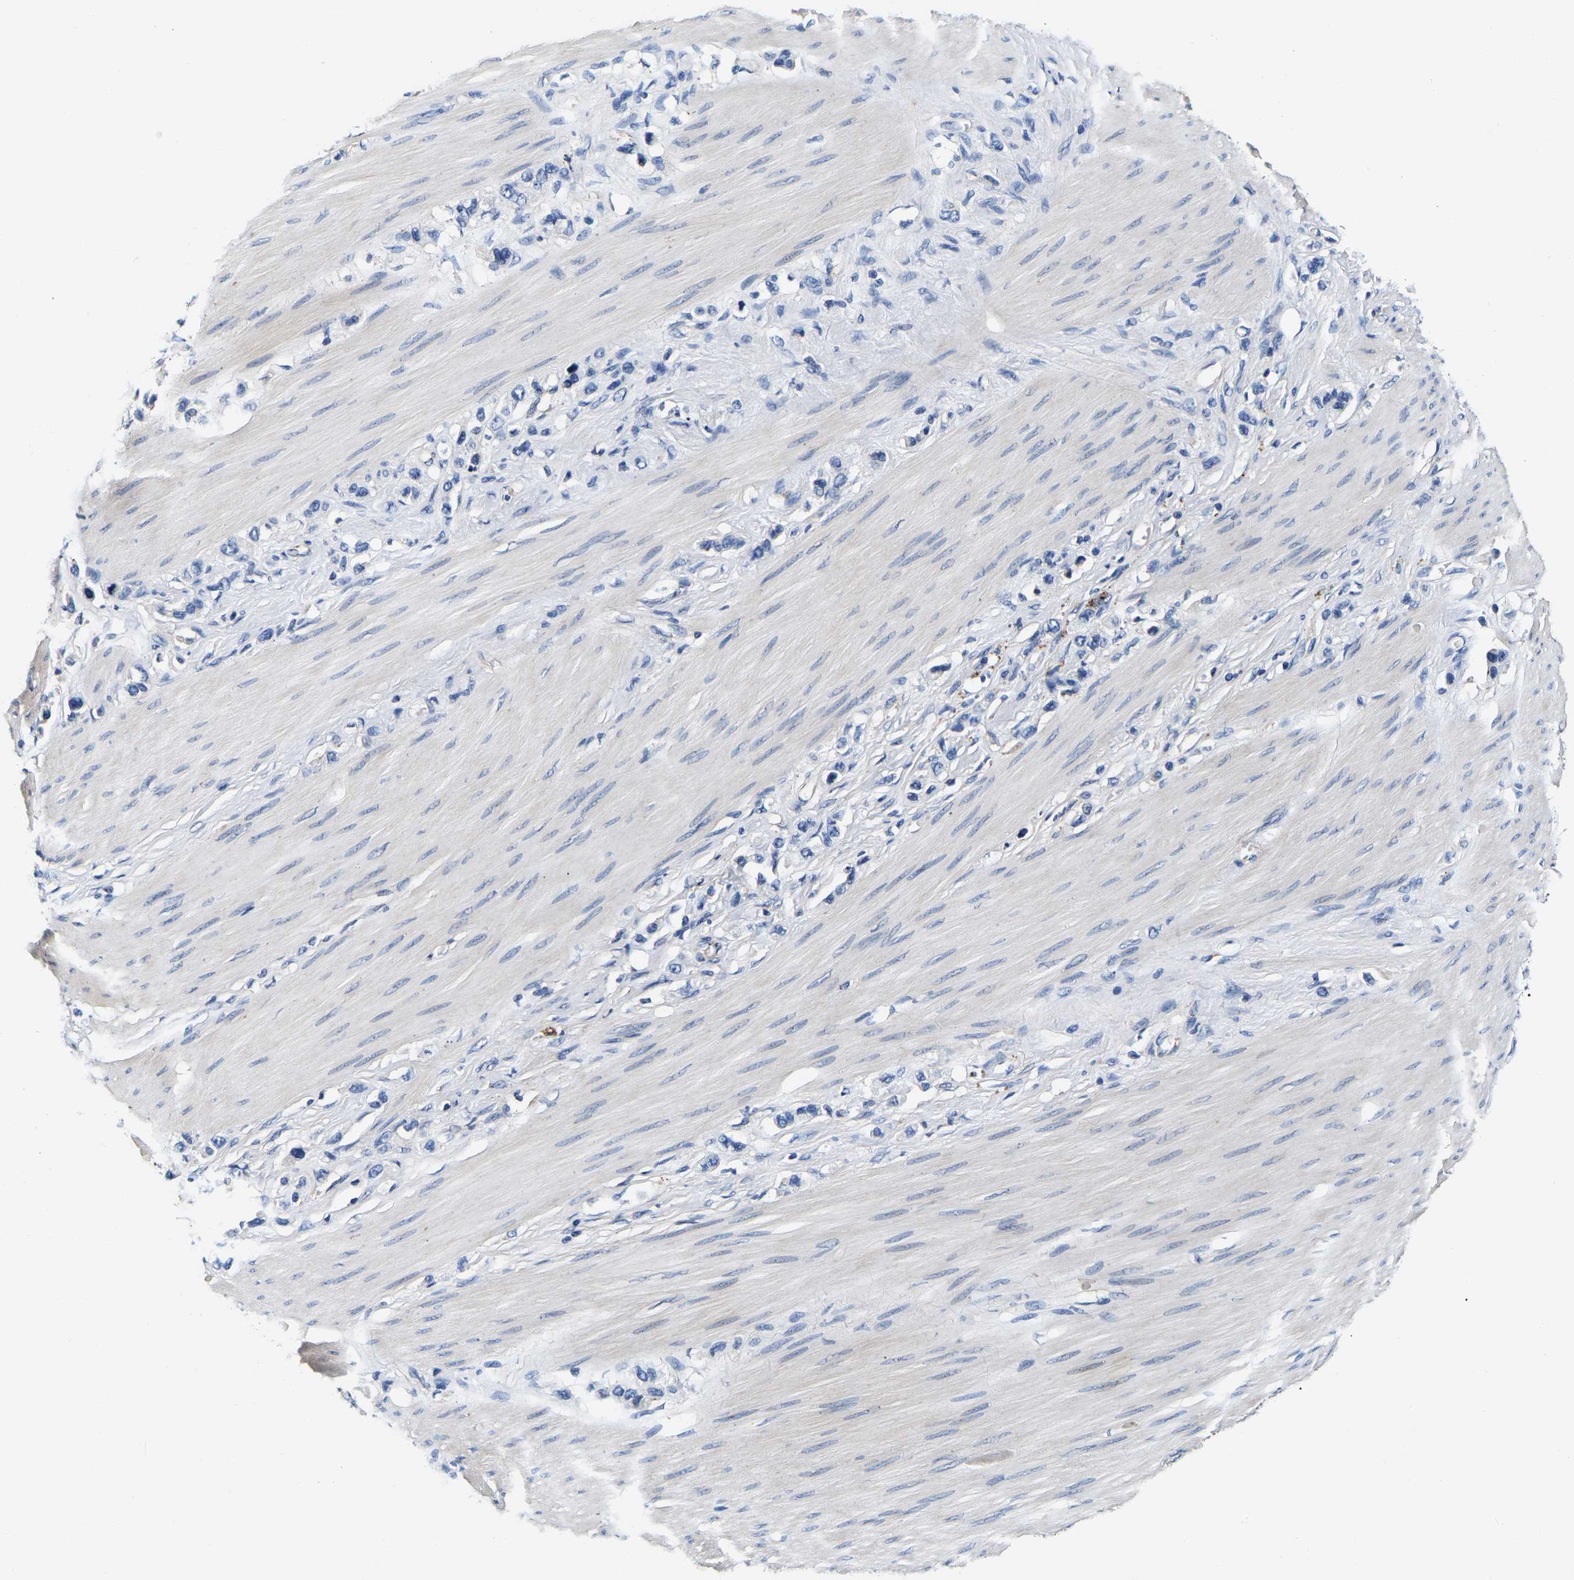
{"staining": {"intensity": "negative", "quantity": "none", "location": "none"}, "tissue": "stomach cancer", "cell_type": "Tumor cells", "image_type": "cancer", "snomed": [{"axis": "morphology", "description": "Adenocarcinoma, NOS"}, {"axis": "topography", "description": "Stomach"}], "caption": "Immunohistochemistry of stomach adenocarcinoma reveals no expression in tumor cells.", "gene": "SH3GLB1", "patient": {"sex": "female", "age": 65}}